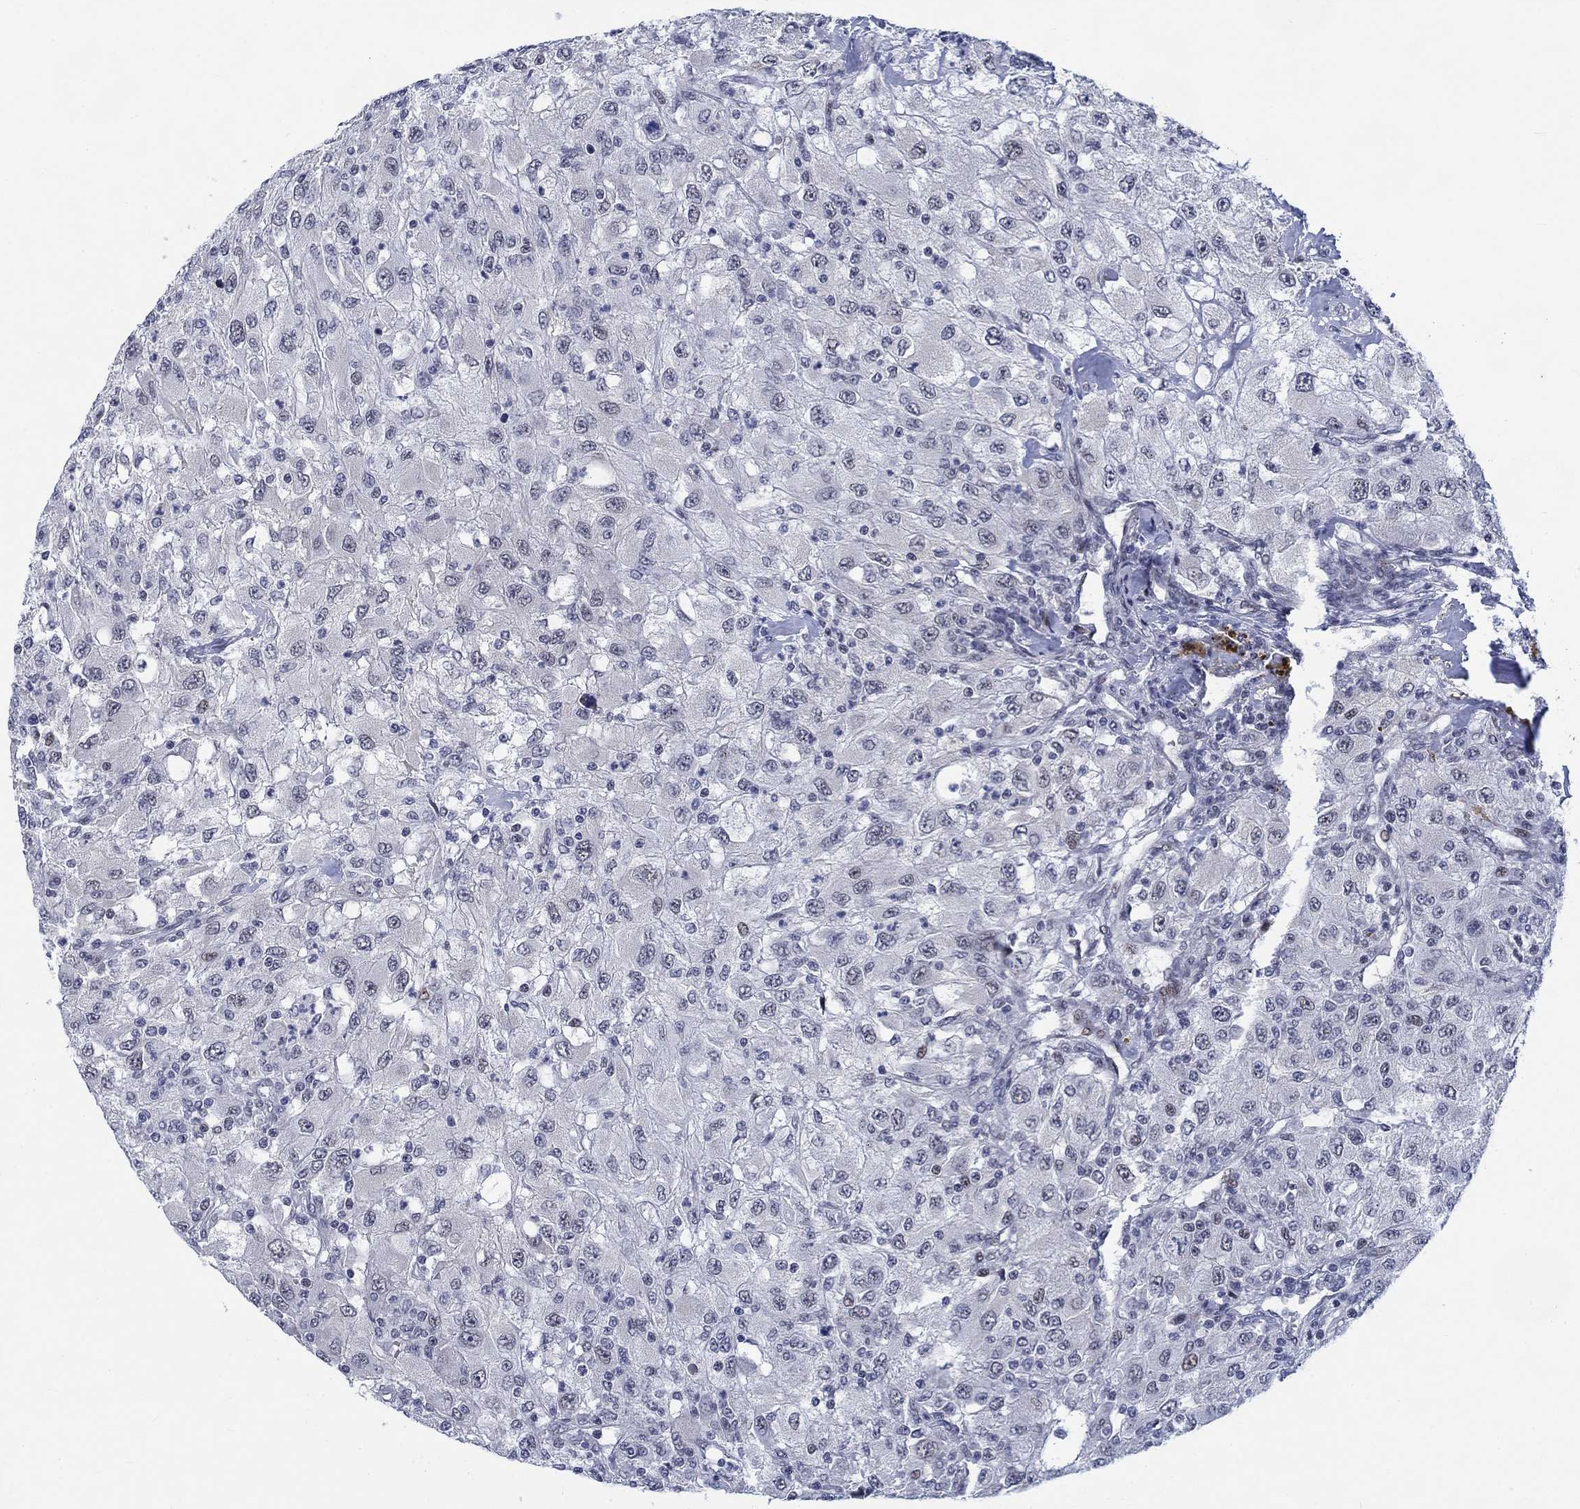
{"staining": {"intensity": "negative", "quantity": "none", "location": "none"}, "tissue": "renal cancer", "cell_type": "Tumor cells", "image_type": "cancer", "snomed": [{"axis": "morphology", "description": "Adenocarcinoma, NOS"}, {"axis": "topography", "description": "Kidney"}], "caption": "Immunohistochemistry (IHC) micrograph of neoplastic tissue: adenocarcinoma (renal) stained with DAB shows no significant protein positivity in tumor cells. The staining was performed using DAB to visualize the protein expression in brown, while the nuclei were stained in blue with hematoxylin (Magnification: 20x).", "gene": "NEU3", "patient": {"sex": "female", "age": 67}}